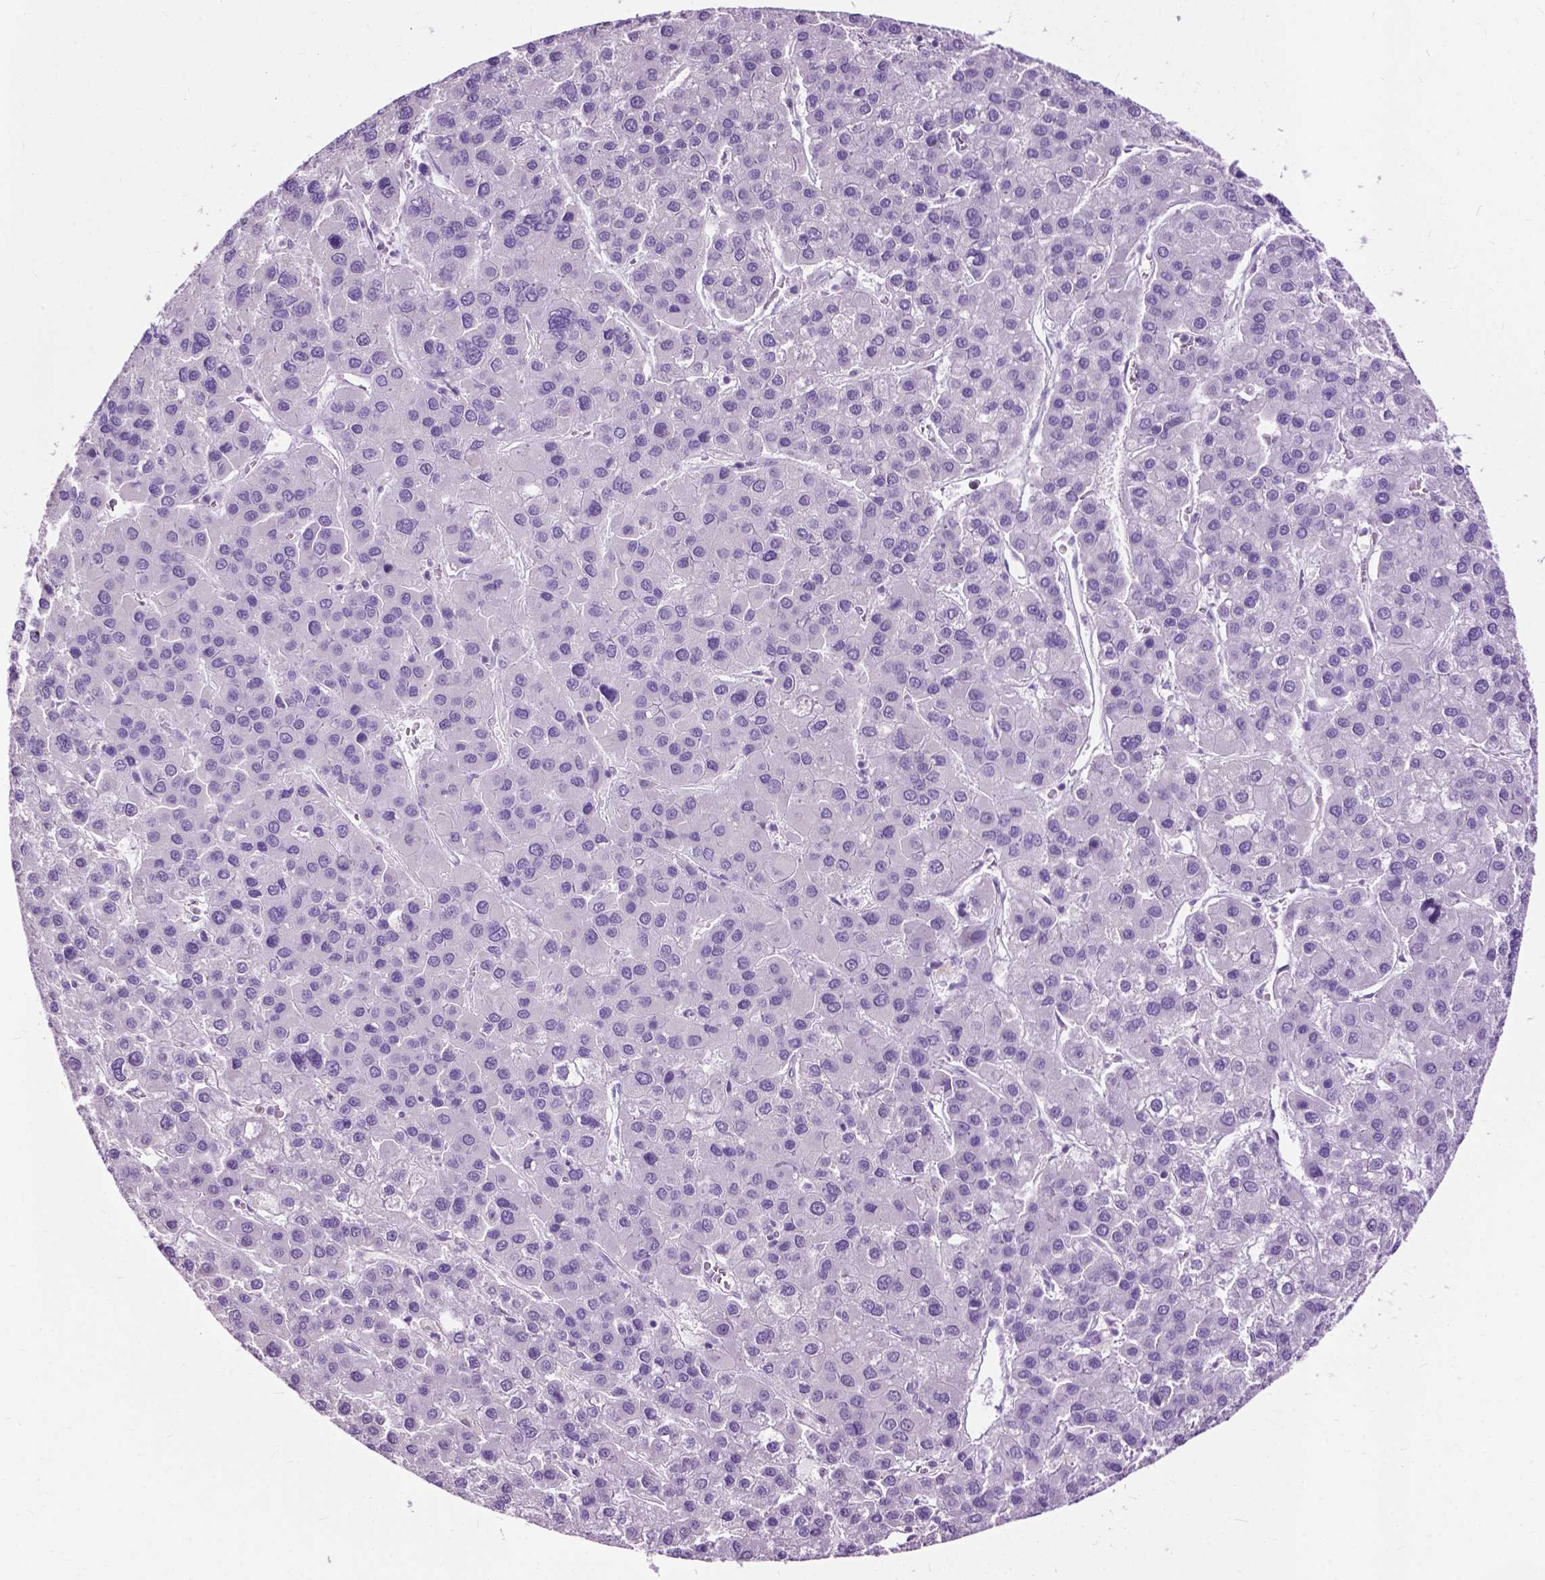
{"staining": {"intensity": "negative", "quantity": "none", "location": "none"}, "tissue": "liver cancer", "cell_type": "Tumor cells", "image_type": "cancer", "snomed": [{"axis": "morphology", "description": "Carcinoma, Hepatocellular, NOS"}, {"axis": "topography", "description": "Liver"}], "caption": "IHC micrograph of liver cancer (hepatocellular carcinoma) stained for a protein (brown), which reveals no positivity in tumor cells. Brightfield microscopy of immunohistochemistry stained with DAB (brown) and hematoxylin (blue), captured at high magnification.", "gene": "GPR37L1", "patient": {"sex": "female", "age": 41}}